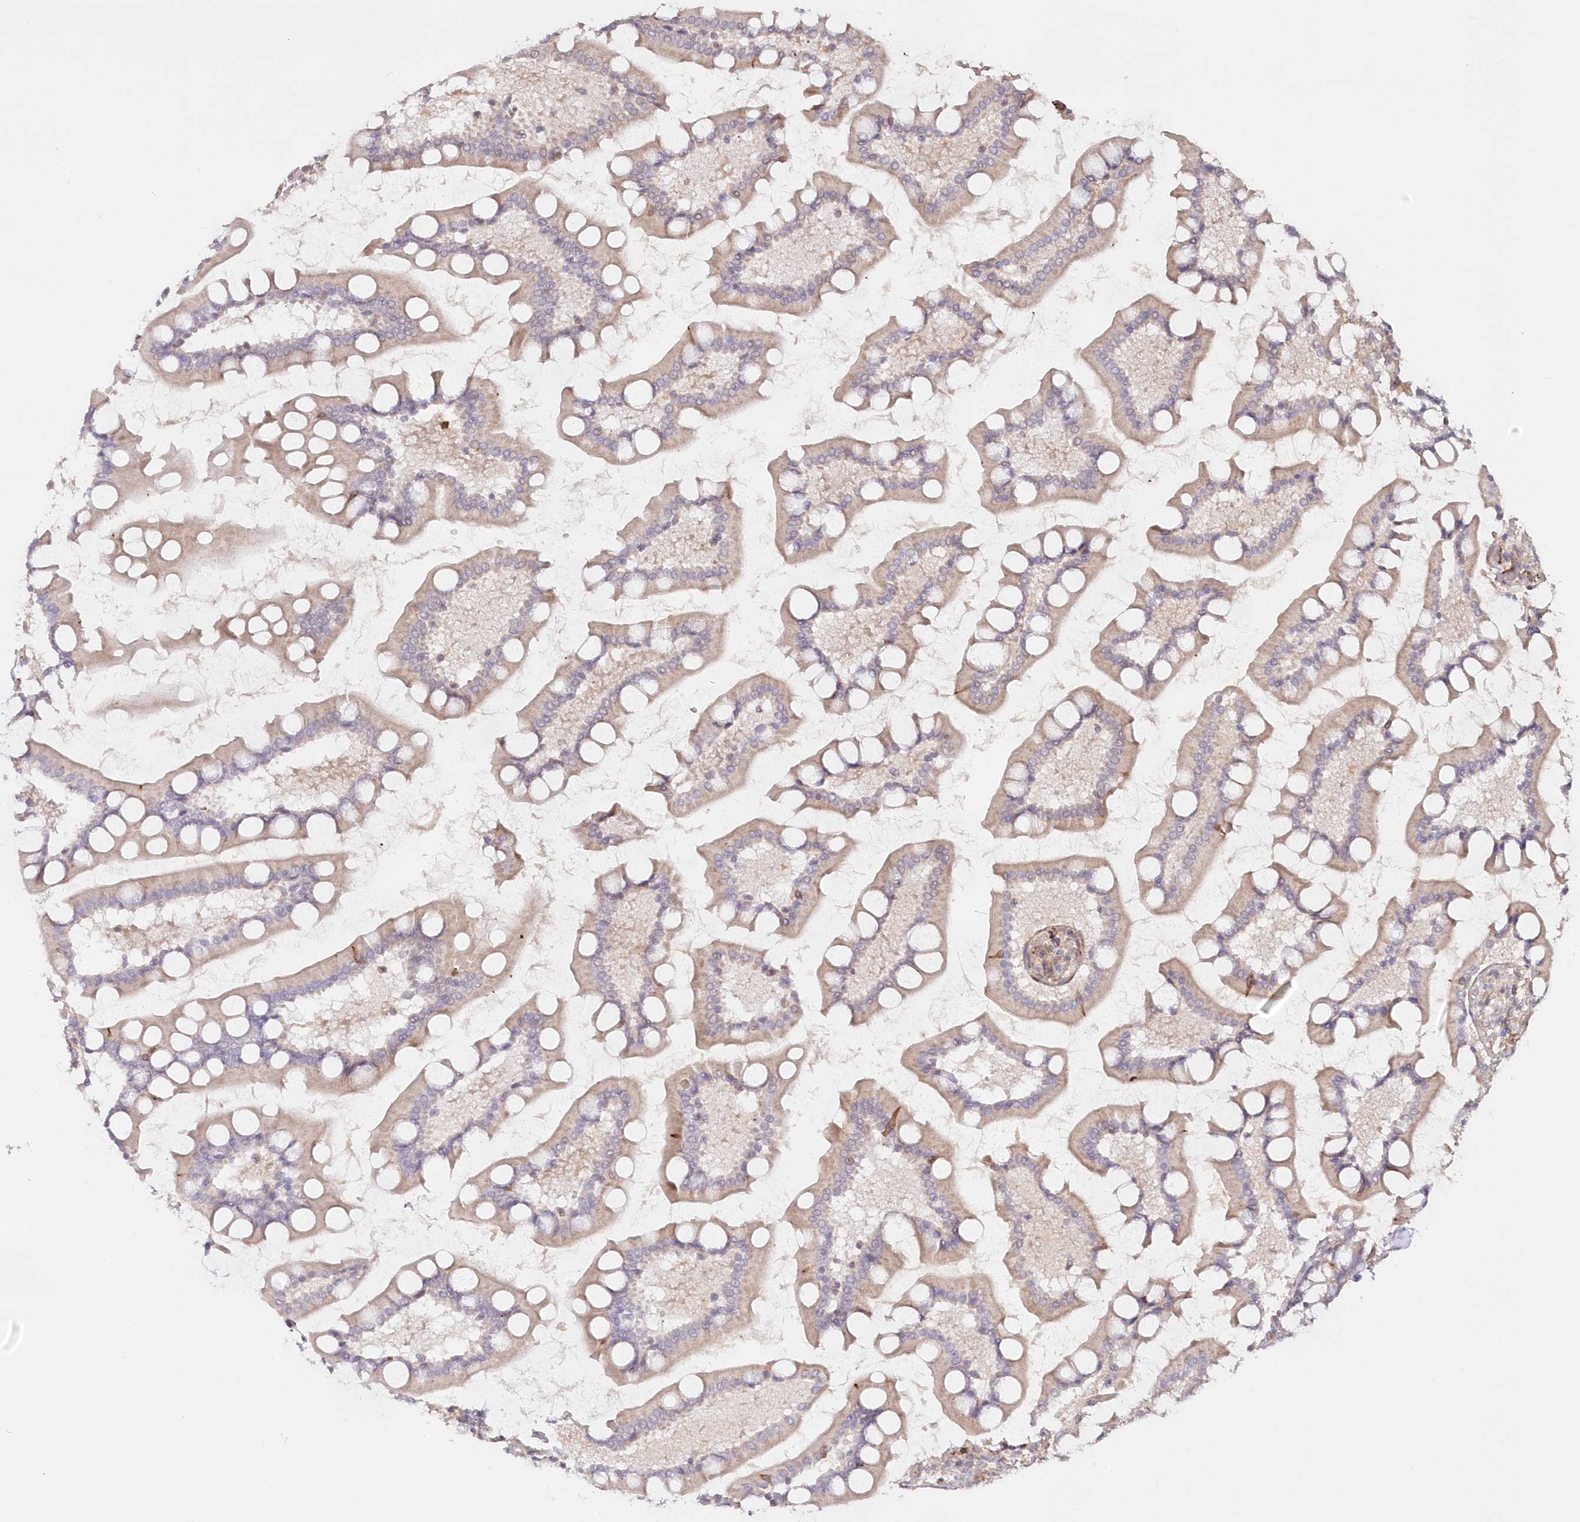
{"staining": {"intensity": "weak", "quantity": ">75%", "location": "cytoplasmic/membranous"}, "tissue": "small intestine", "cell_type": "Glandular cells", "image_type": "normal", "snomed": [{"axis": "morphology", "description": "Normal tissue, NOS"}, {"axis": "topography", "description": "Small intestine"}], "caption": "Glandular cells show low levels of weak cytoplasmic/membranous positivity in about >75% of cells in normal small intestine.", "gene": "AFAP1L2", "patient": {"sex": "male", "age": 41}}